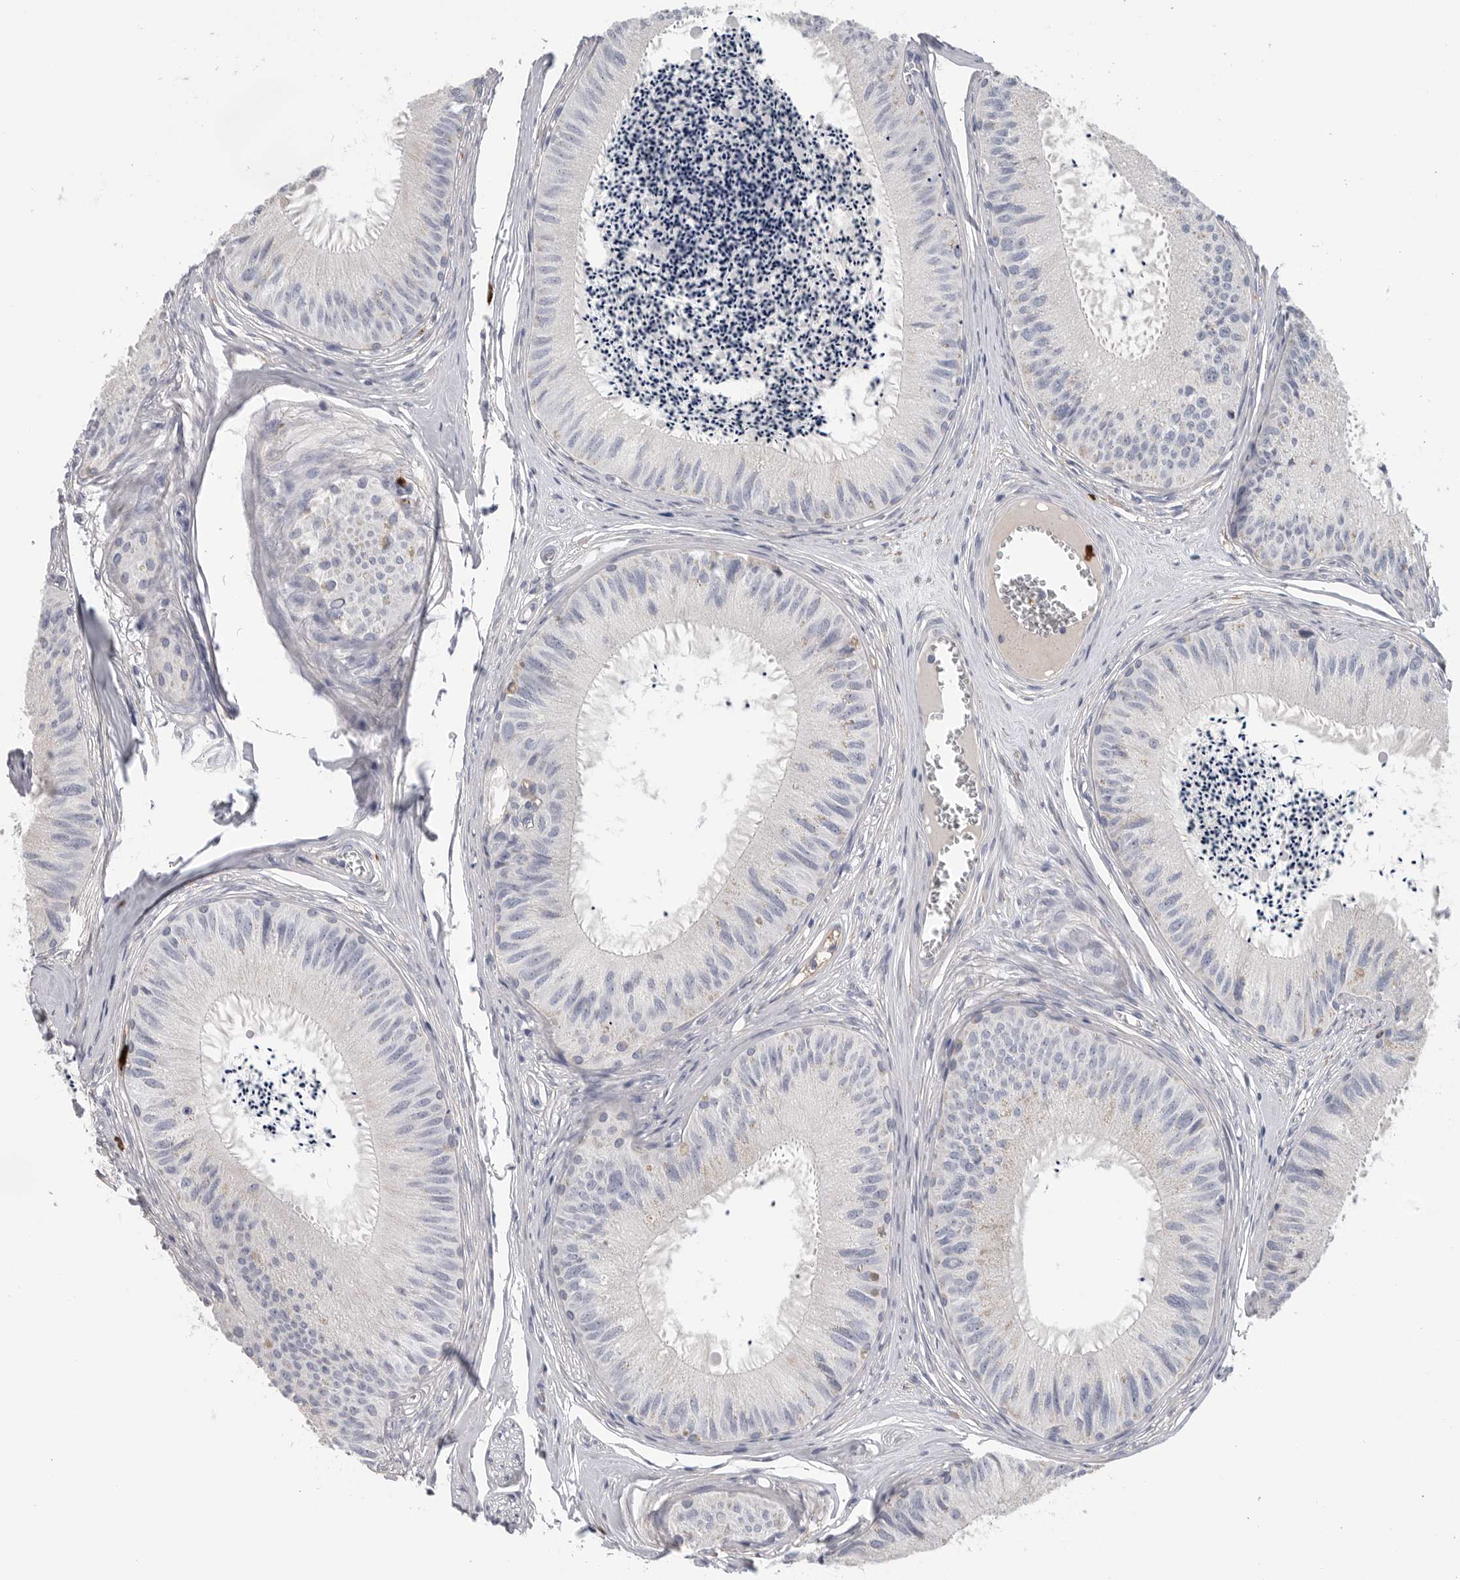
{"staining": {"intensity": "negative", "quantity": "none", "location": "none"}, "tissue": "epididymis", "cell_type": "Glandular cells", "image_type": "normal", "snomed": [{"axis": "morphology", "description": "Normal tissue, NOS"}, {"axis": "topography", "description": "Epididymis"}], "caption": "DAB immunohistochemical staining of unremarkable human epididymis shows no significant expression in glandular cells.", "gene": "CYB561D1", "patient": {"sex": "male", "age": 79}}